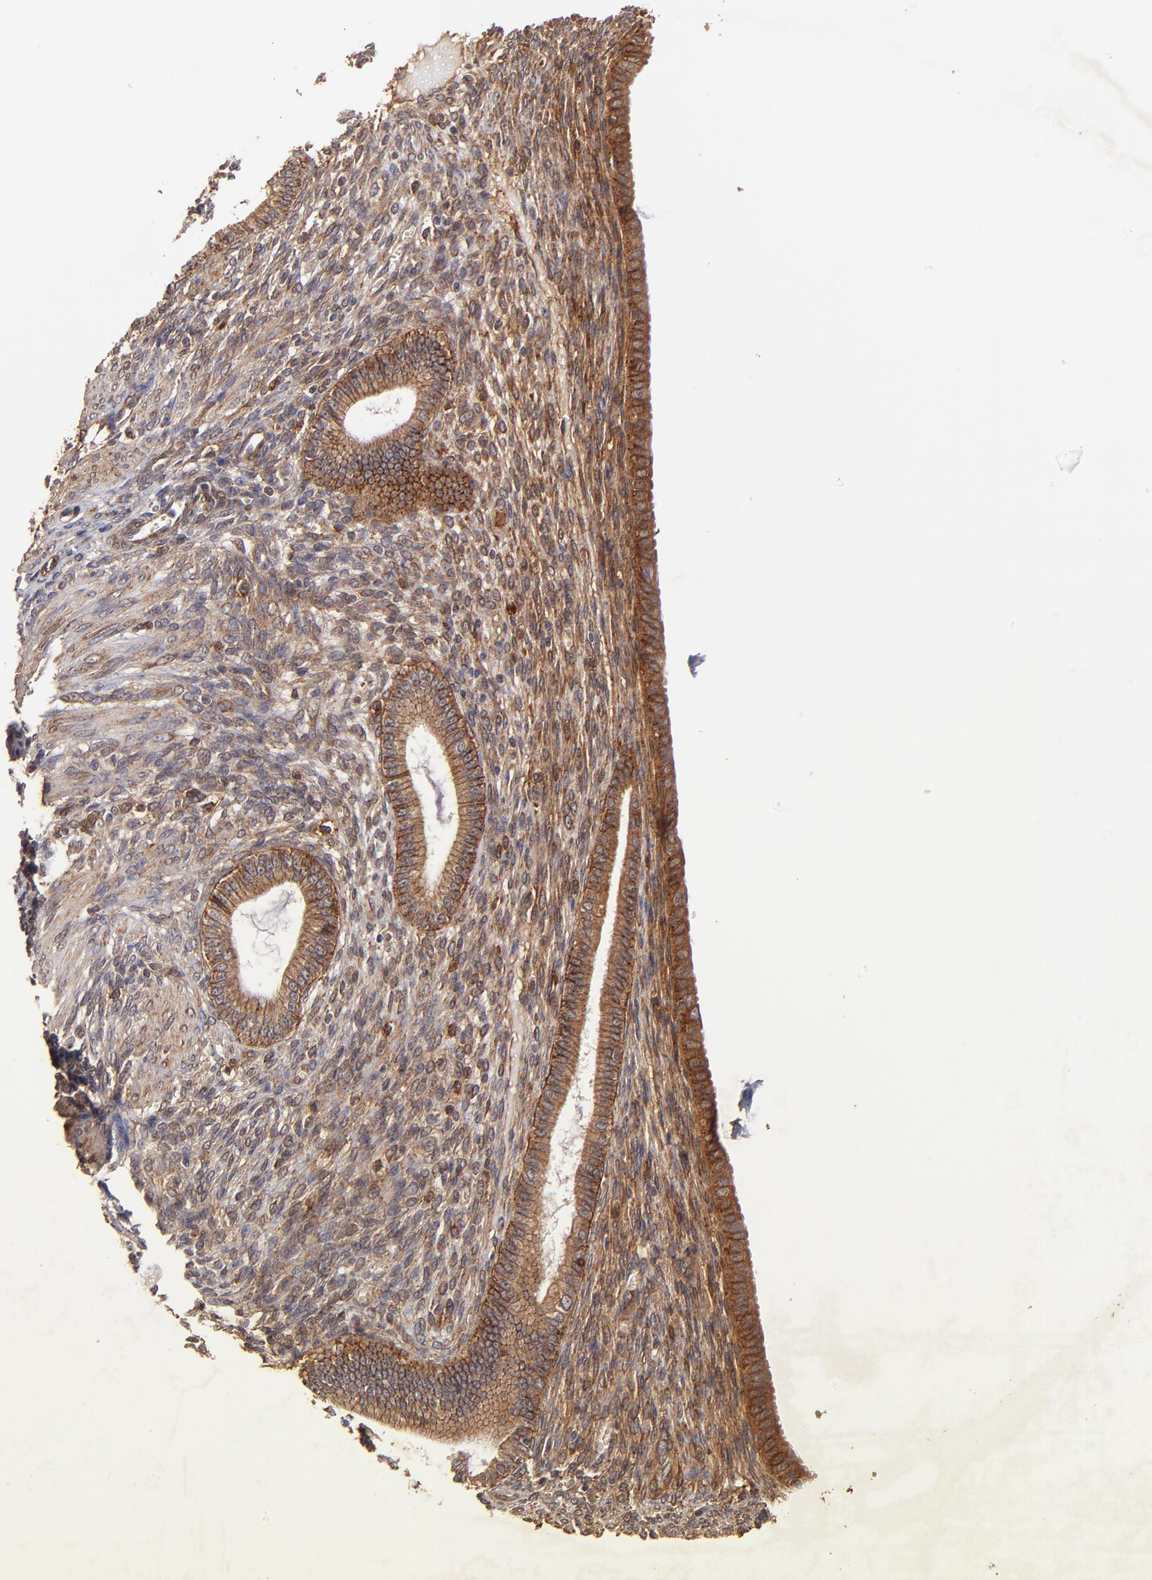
{"staining": {"intensity": "moderate", "quantity": ">75%", "location": "cytoplasmic/membranous"}, "tissue": "endometrium", "cell_type": "Cells in endometrial stroma", "image_type": "normal", "snomed": [{"axis": "morphology", "description": "Normal tissue, NOS"}, {"axis": "topography", "description": "Endometrium"}], "caption": "This photomicrograph exhibits normal endometrium stained with immunohistochemistry (IHC) to label a protein in brown. The cytoplasmic/membranous of cells in endometrial stroma show moderate positivity for the protein. Nuclei are counter-stained blue.", "gene": "ITGB1", "patient": {"sex": "female", "age": 72}}